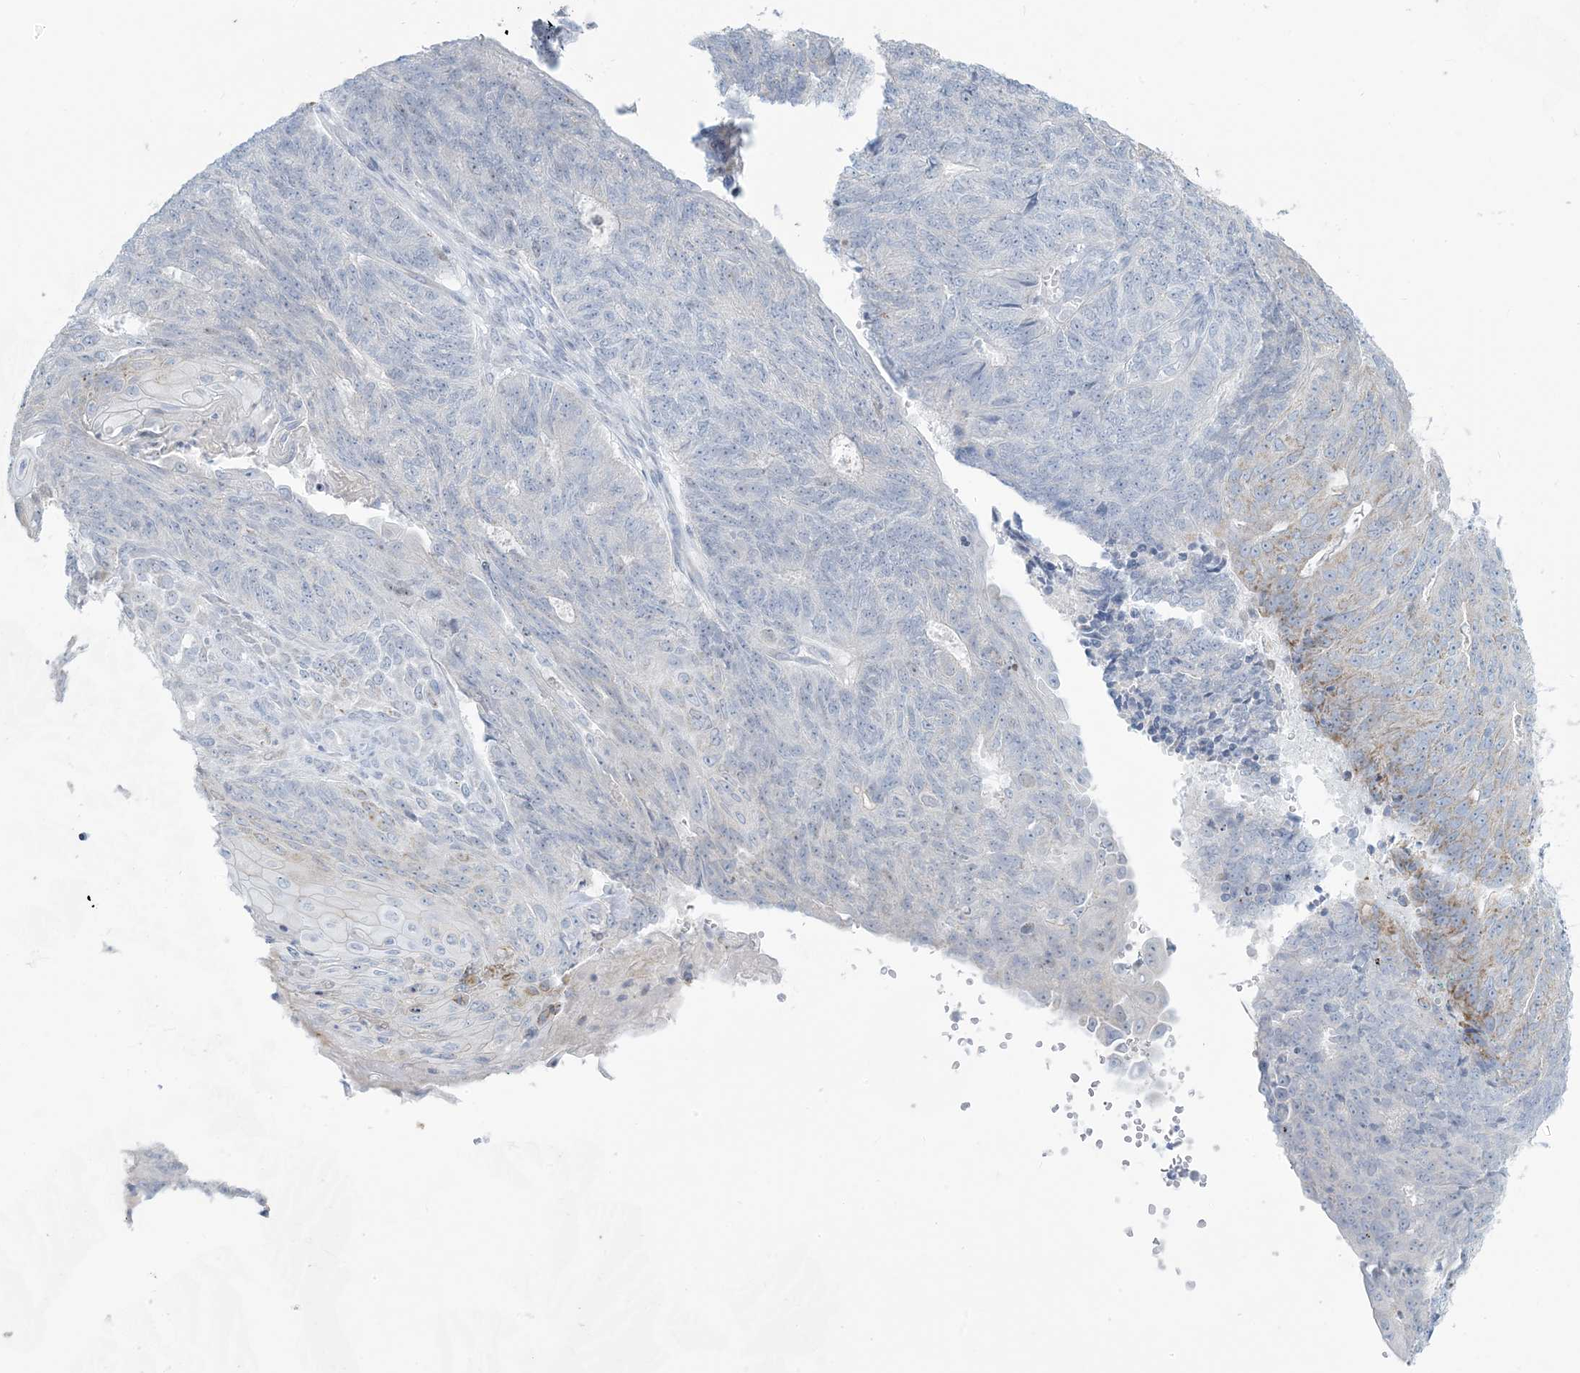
{"staining": {"intensity": "weak", "quantity": "<25%", "location": "cytoplasmic/membranous"}, "tissue": "endometrial cancer", "cell_type": "Tumor cells", "image_type": "cancer", "snomed": [{"axis": "morphology", "description": "Adenocarcinoma, NOS"}, {"axis": "topography", "description": "Endometrium"}], "caption": "Endometrial cancer stained for a protein using IHC displays no staining tumor cells.", "gene": "ZDHHC4", "patient": {"sex": "female", "age": 32}}